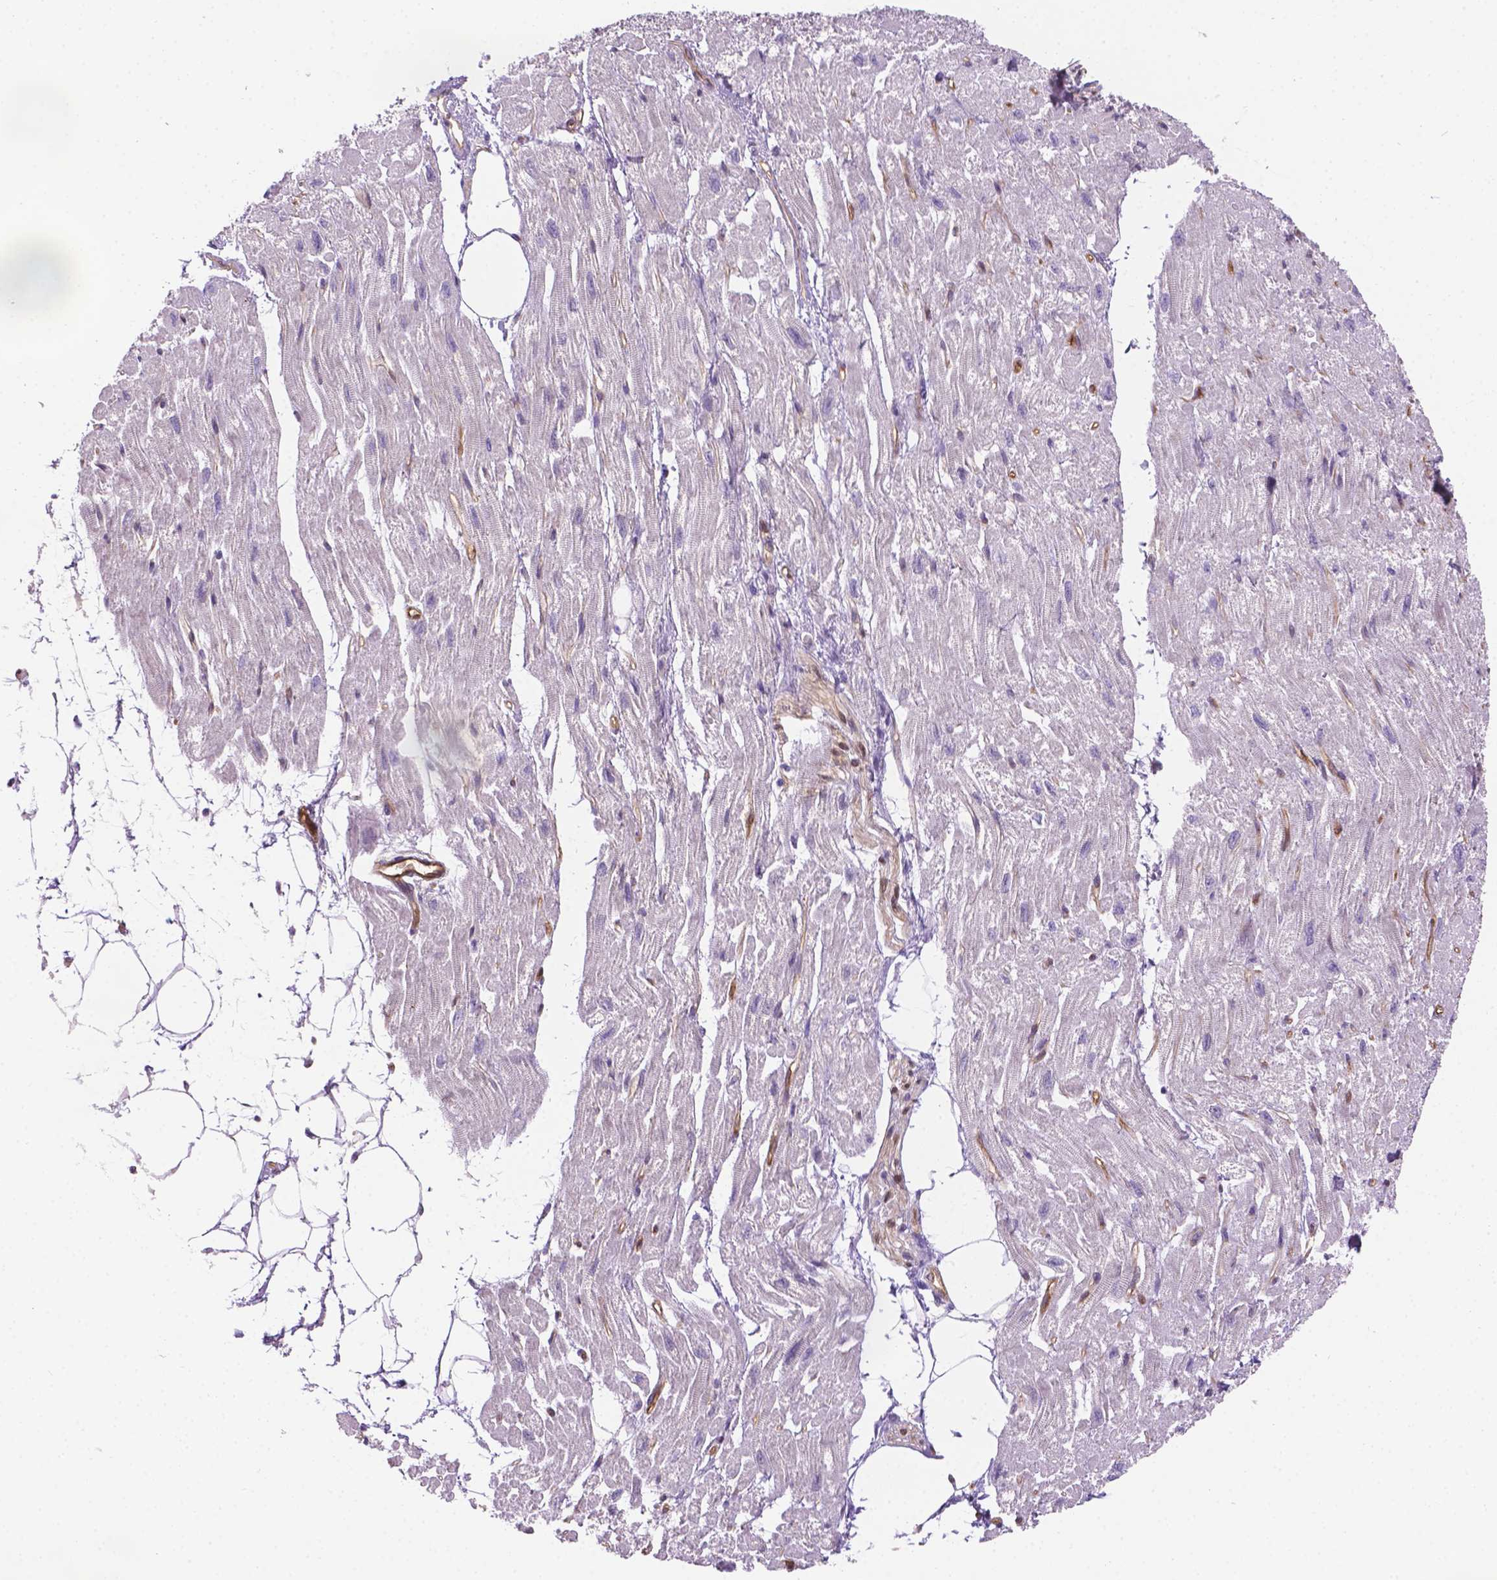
{"staining": {"intensity": "negative", "quantity": "none", "location": "none"}, "tissue": "heart muscle", "cell_type": "Cardiomyocytes", "image_type": "normal", "snomed": [{"axis": "morphology", "description": "Normal tissue, NOS"}, {"axis": "topography", "description": "Heart"}], "caption": "This is a image of IHC staining of unremarkable heart muscle, which shows no staining in cardiomyocytes. Brightfield microscopy of immunohistochemistry stained with DAB (brown) and hematoxylin (blue), captured at high magnification.", "gene": "CLIC4", "patient": {"sex": "female", "age": 62}}